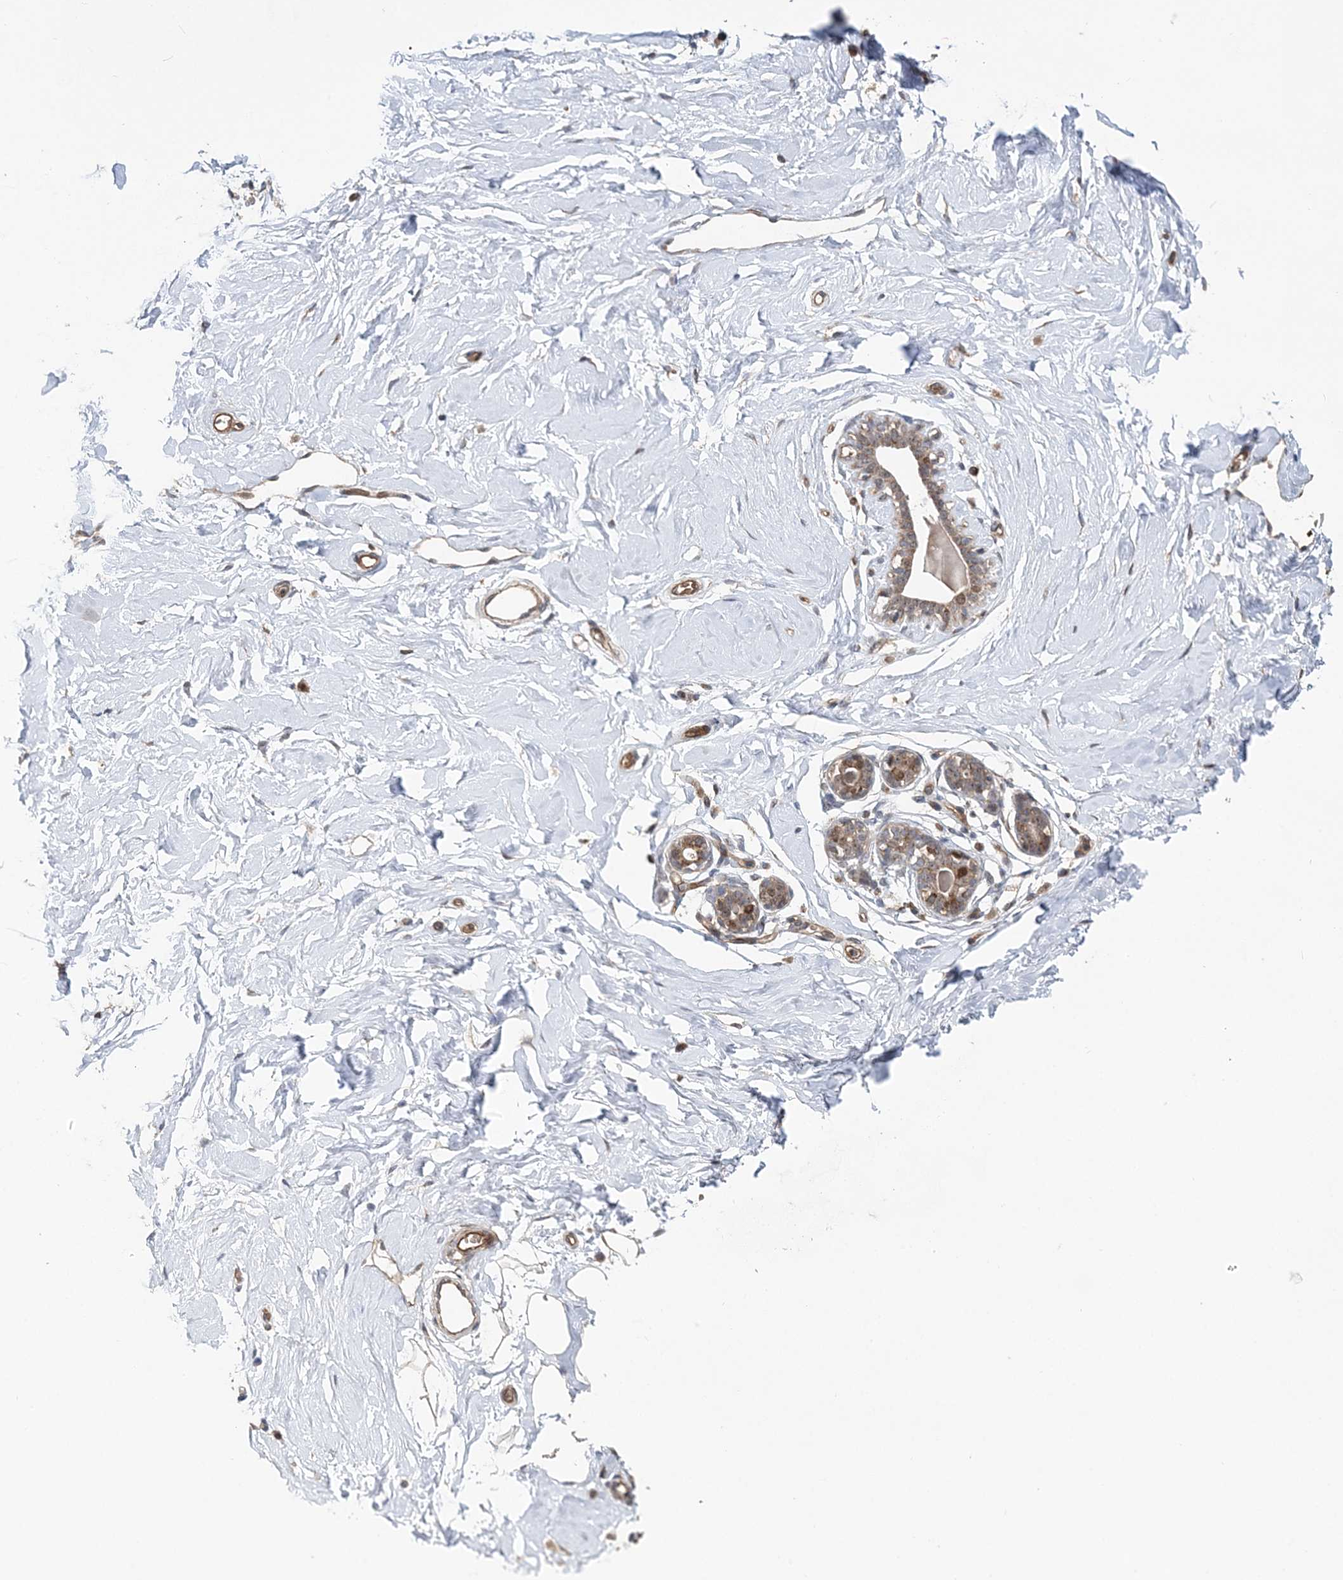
{"staining": {"intensity": "moderate", "quantity": "25%-75%", "location": "cytoplasmic/membranous"}, "tissue": "breast", "cell_type": "Adipocytes", "image_type": "normal", "snomed": [{"axis": "morphology", "description": "Normal tissue, NOS"}, {"axis": "morphology", "description": "Adenoma, NOS"}, {"axis": "topography", "description": "Breast"}], "caption": "Breast stained with IHC demonstrates moderate cytoplasmic/membranous staining in approximately 25%-75% of adipocytes.", "gene": "KIF4A", "patient": {"sex": "female", "age": 23}}